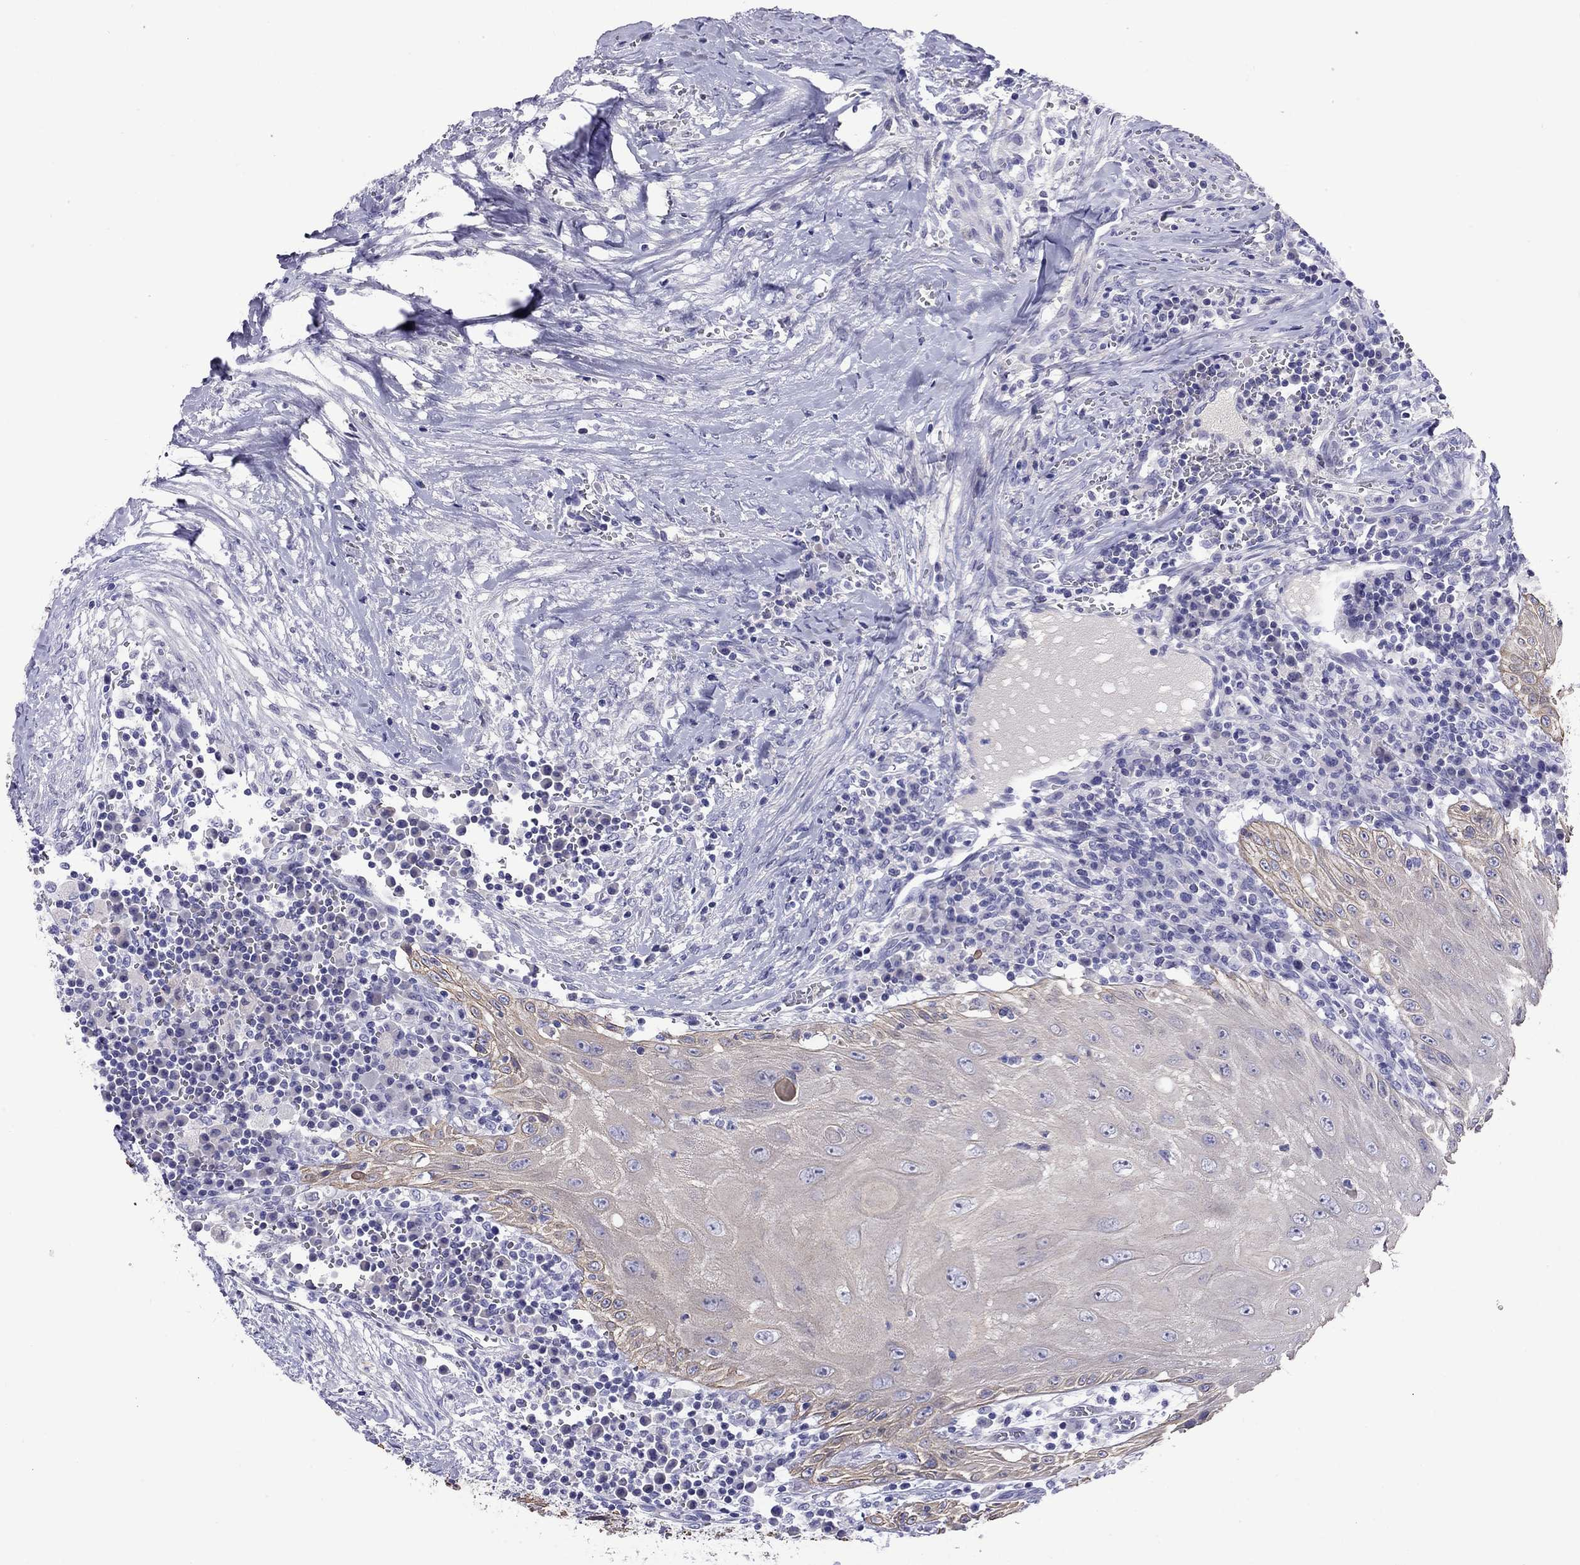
{"staining": {"intensity": "weak", "quantity": "<25%", "location": "cytoplasmic/membranous"}, "tissue": "head and neck cancer", "cell_type": "Tumor cells", "image_type": "cancer", "snomed": [{"axis": "morphology", "description": "Squamous cell carcinoma, NOS"}, {"axis": "topography", "description": "Oral tissue"}, {"axis": "topography", "description": "Head-Neck"}], "caption": "The immunohistochemistry (IHC) image has no significant positivity in tumor cells of squamous cell carcinoma (head and neck) tissue.", "gene": "CMYA5", "patient": {"sex": "male", "age": 58}}